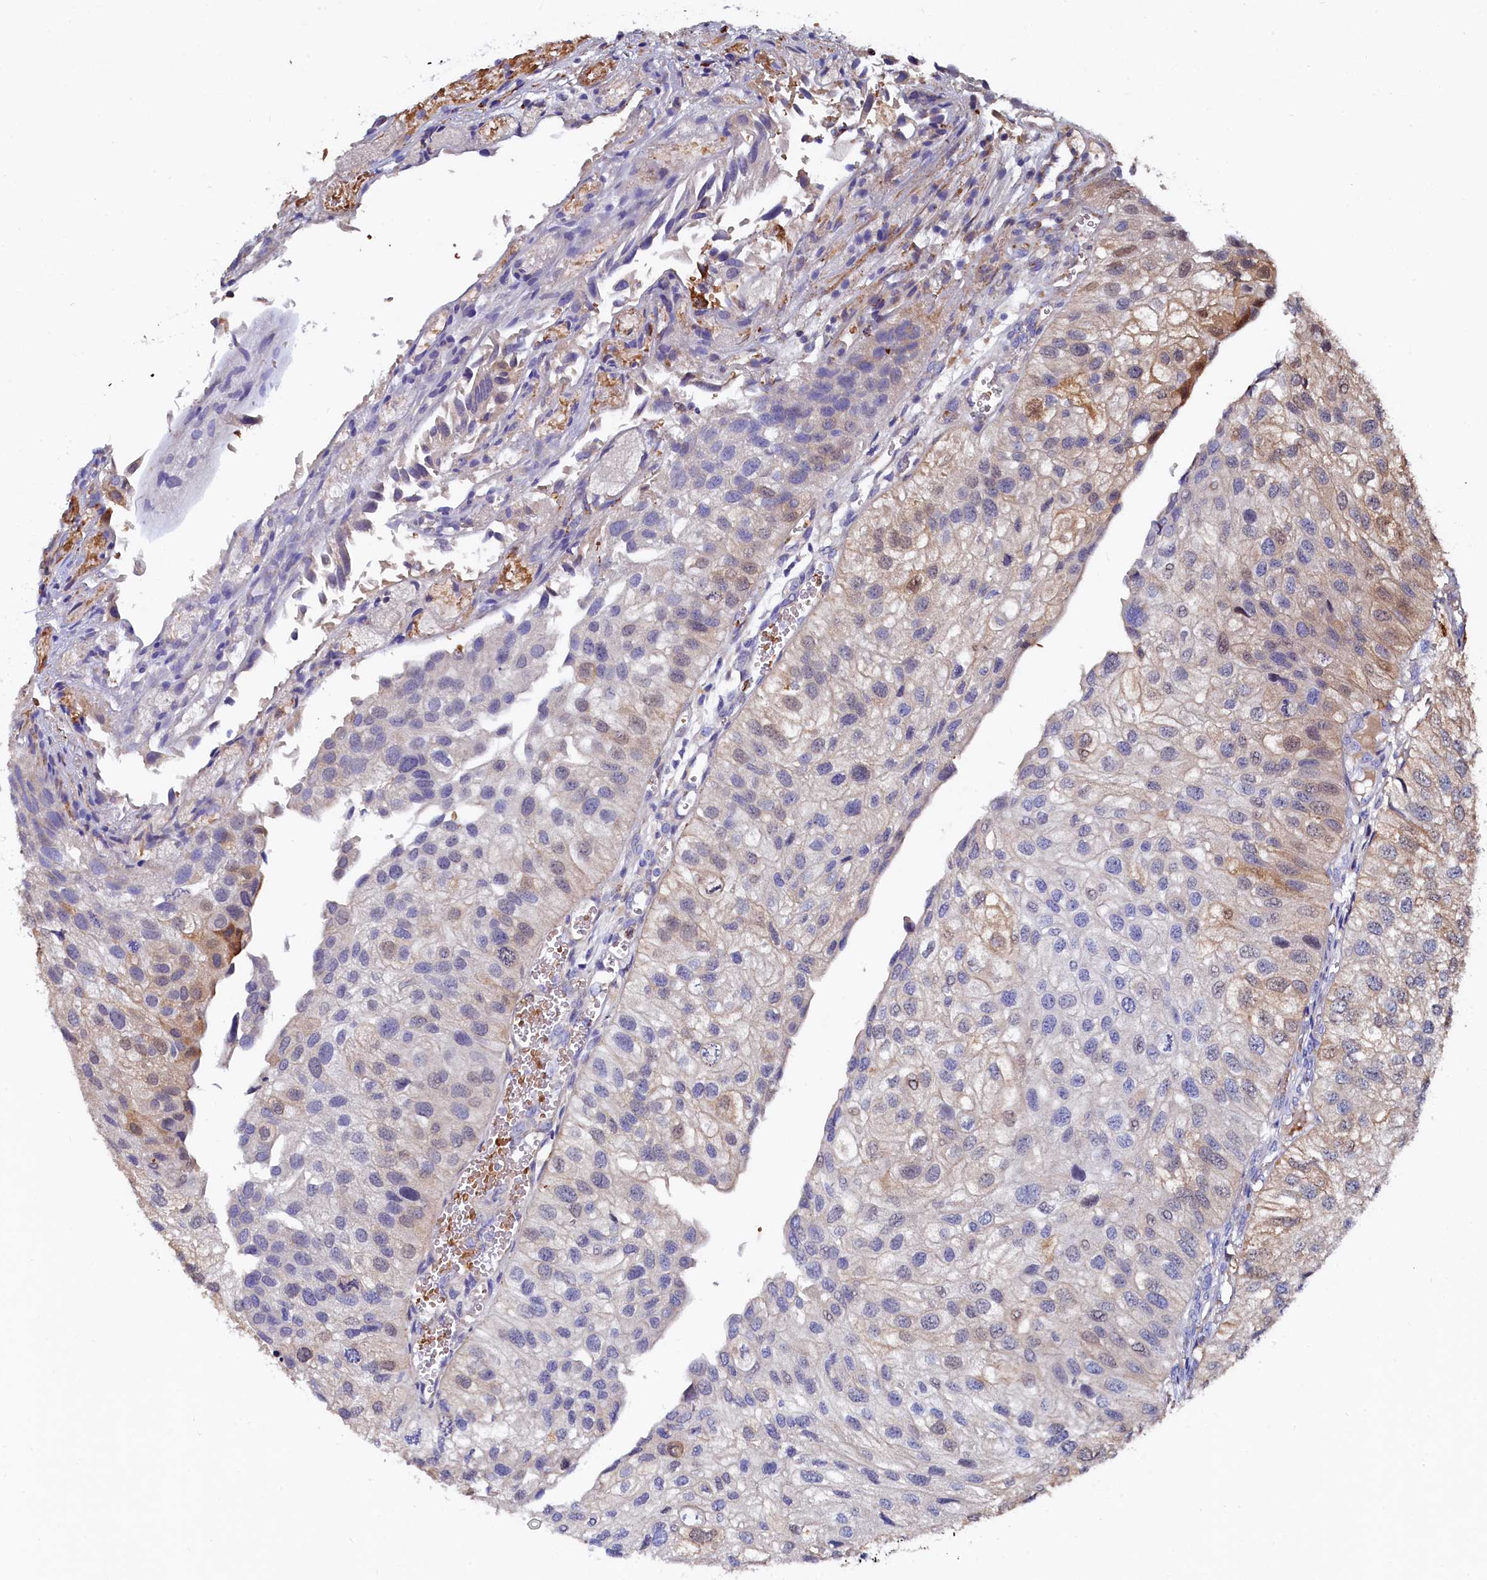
{"staining": {"intensity": "moderate", "quantity": "<25%", "location": "cytoplasmic/membranous"}, "tissue": "urothelial cancer", "cell_type": "Tumor cells", "image_type": "cancer", "snomed": [{"axis": "morphology", "description": "Urothelial carcinoma, Low grade"}, {"axis": "topography", "description": "Urinary bladder"}], "caption": "Immunohistochemistry (DAB) staining of human low-grade urothelial carcinoma exhibits moderate cytoplasmic/membranous protein staining in approximately <25% of tumor cells. (Brightfield microscopy of DAB IHC at high magnification).", "gene": "ASTE1", "patient": {"sex": "female", "age": 89}}